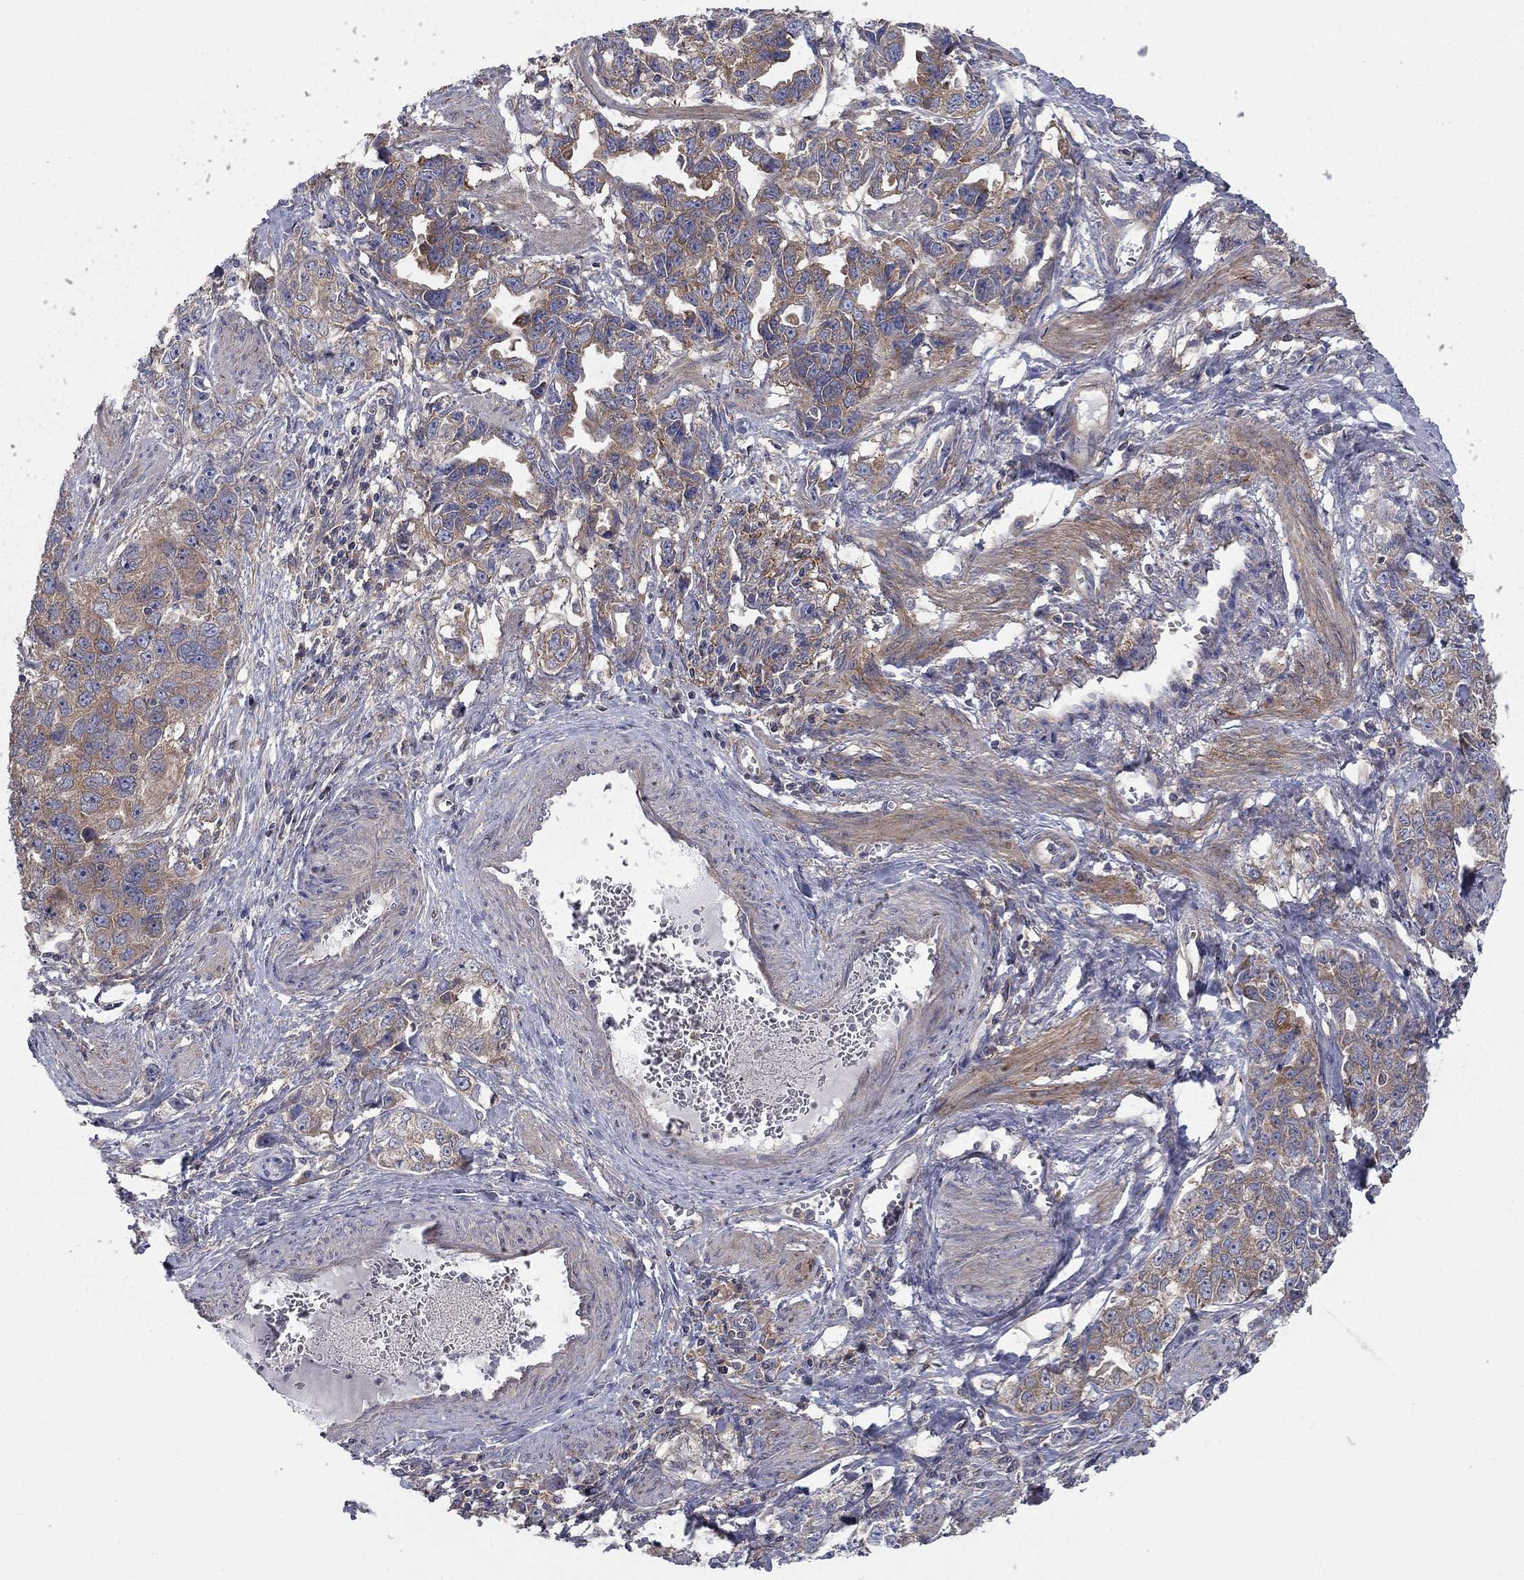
{"staining": {"intensity": "weak", "quantity": ">75%", "location": "cytoplasmic/membranous"}, "tissue": "ovarian cancer", "cell_type": "Tumor cells", "image_type": "cancer", "snomed": [{"axis": "morphology", "description": "Cystadenocarcinoma, serous, NOS"}, {"axis": "topography", "description": "Ovary"}], "caption": "An IHC image of tumor tissue is shown. Protein staining in brown labels weak cytoplasmic/membranous positivity in ovarian cancer (serous cystadenocarcinoma) within tumor cells.", "gene": "RNF123", "patient": {"sex": "female", "age": 51}}